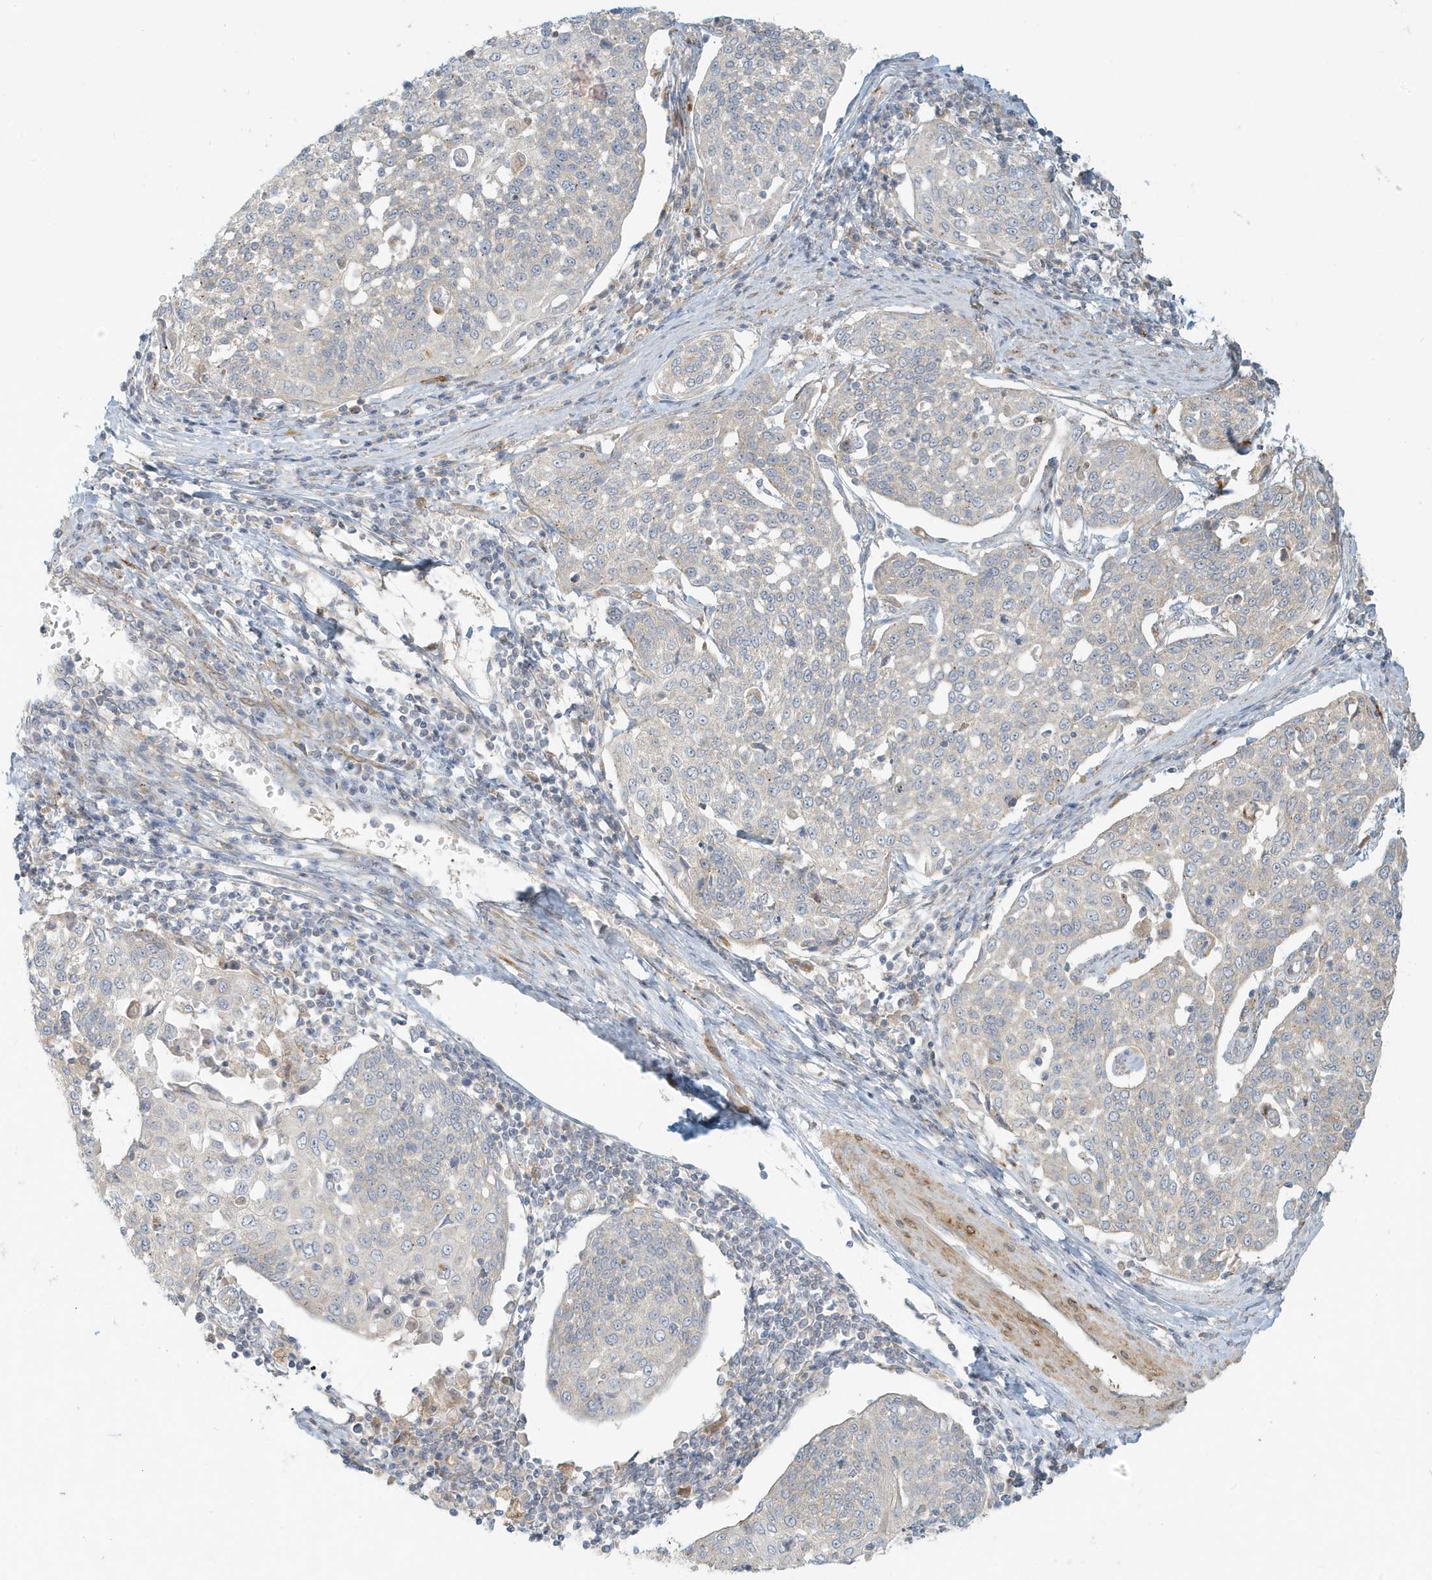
{"staining": {"intensity": "weak", "quantity": "<25%", "location": "cytoplasmic/membranous"}, "tissue": "cervical cancer", "cell_type": "Tumor cells", "image_type": "cancer", "snomed": [{"axis": "morphology", "description": "Squamous cell carcinoma, NOS"}, {"axis": "topography", "description": "Cervix"}], "caption": "High power microscopy histopathology image of an IHC photomicrograph of cervical squamous cell carcinoma, revealing no significant staining in tumor cells. The staining was performed using DAB to visualize the protein expression in brown, while the nuclei were stained in blue with hematoxylin (Magnification: 20x).", "gene": "MCOLN1", "patient": {"sex": "female", "age": 34}}